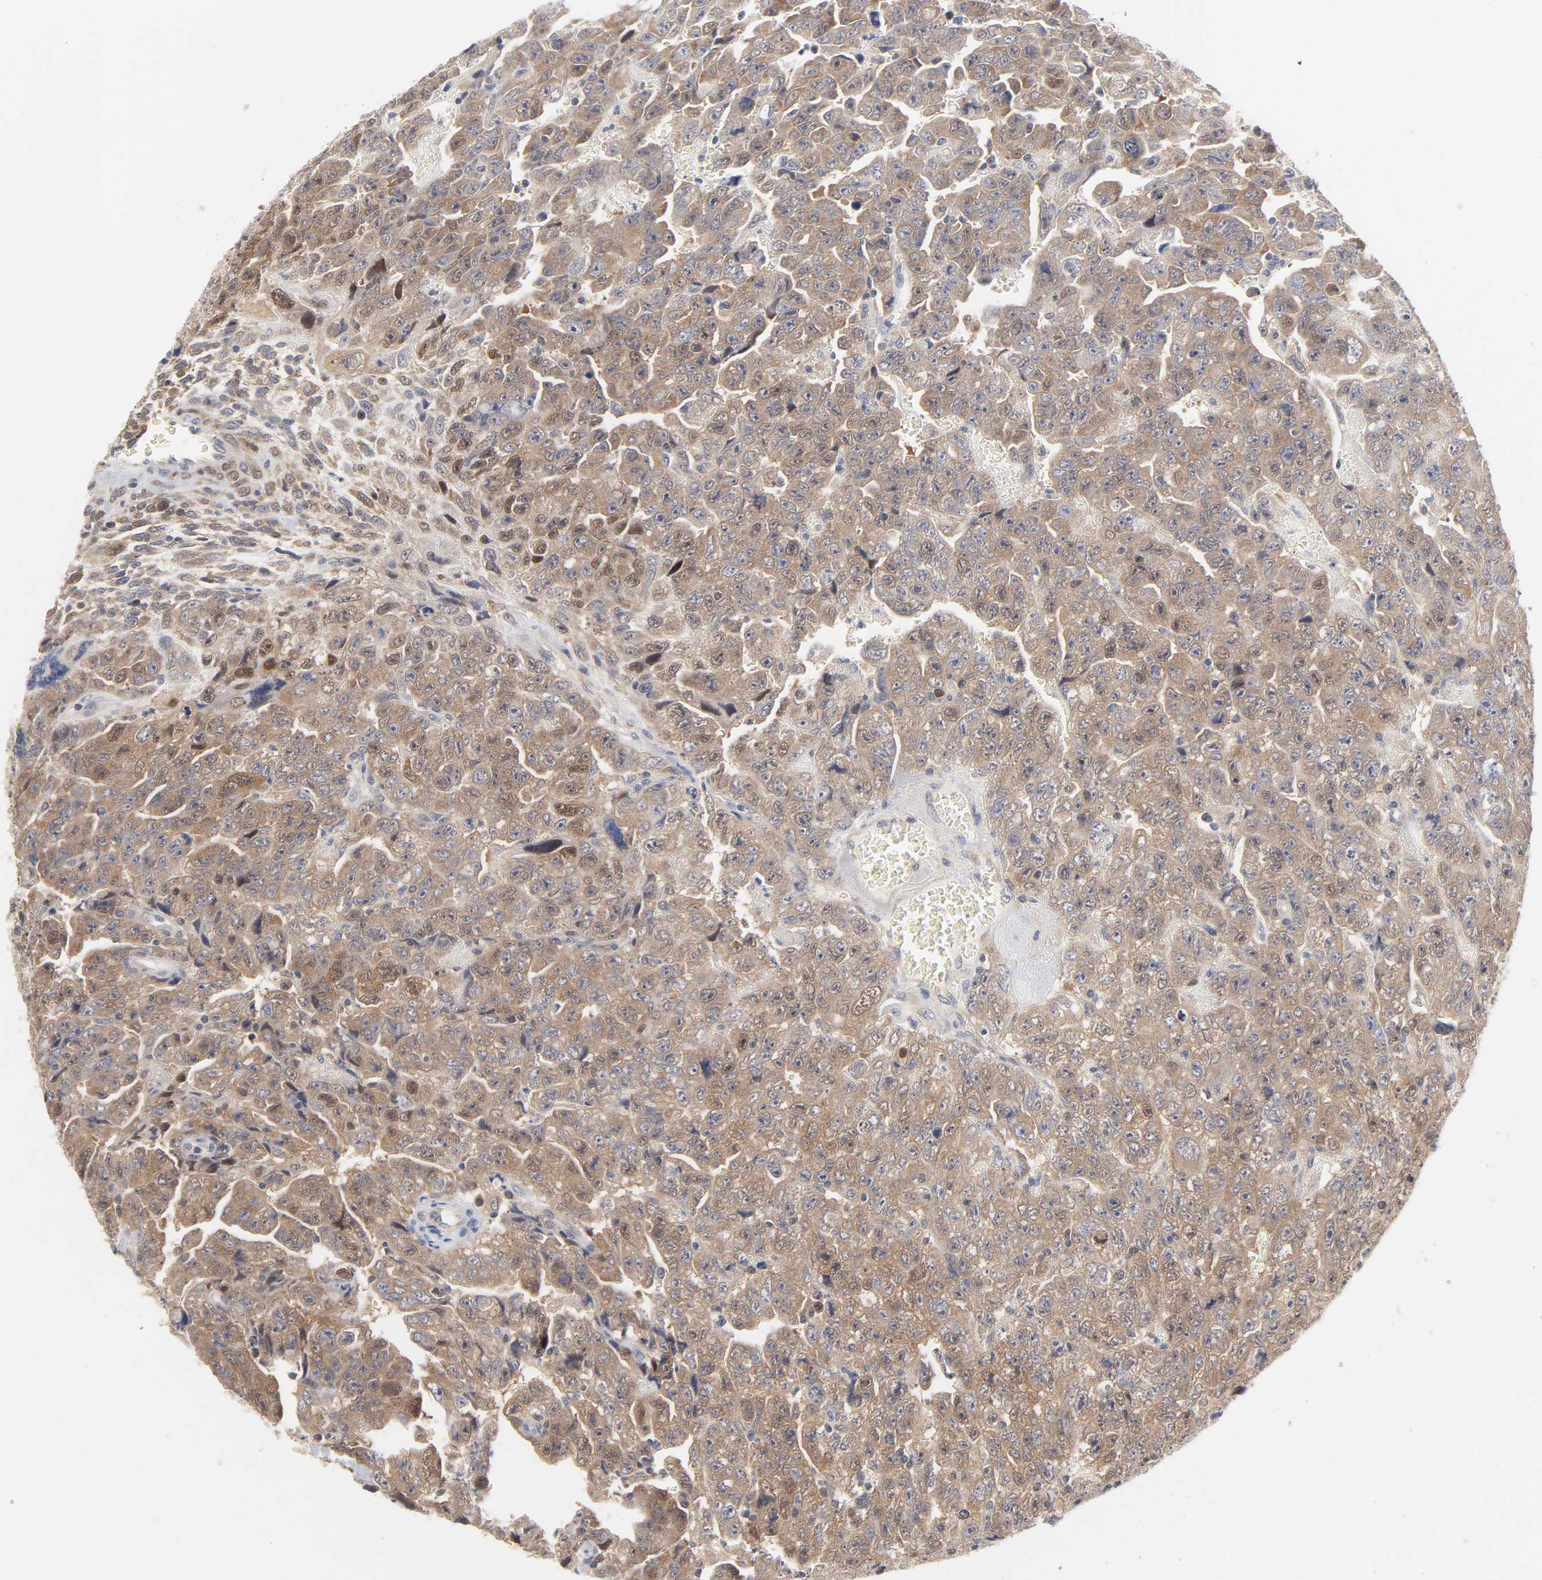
{"staining": {"intensity": "moderate", "quantity": ">75%", "location": "cytoplasmic/membranous"}, "tissue": "testis cancer", "cell_type": "Tumor cells", "image_type": "cancer", "snomed": [{"axis": "morphology", "description": "Carcinoma, Embryonal, NOS"}, {"axis": "topography", "description": "Testis"}], "caption": "This histopathology image reveals immunohistochemistry staining of testis cancer, with medium moderate cytoplasmic/membranous staining in about >75% of tumor cells.", "gene": "UBL4A", "patient": {"sex": "male", "age": 28}}